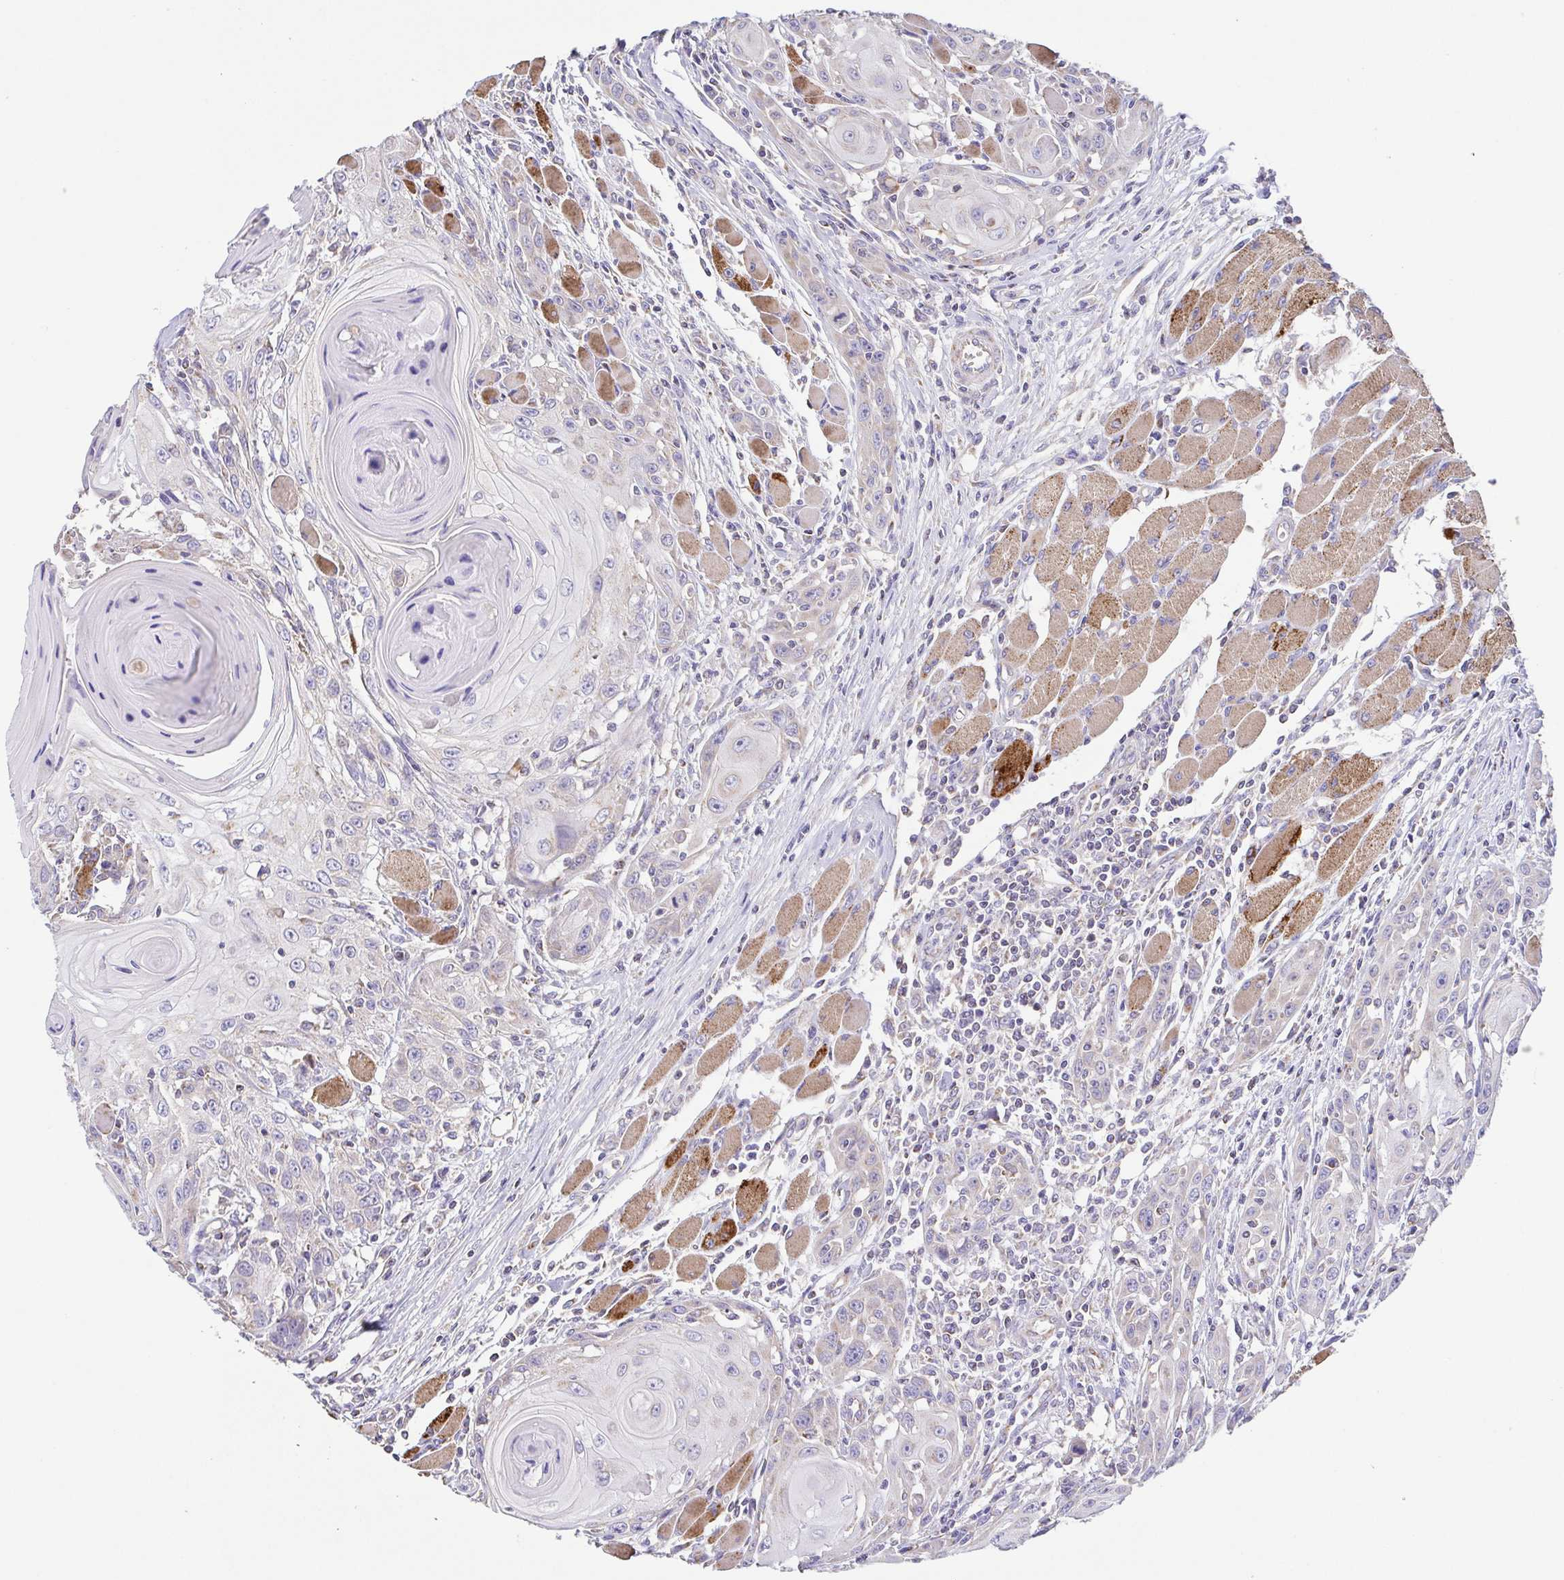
{"staining": {"intensity": "negative", "quantity": "none", "location": "none"}, "tissue": "head and neck cancer", "cell_type": "Tumor cells", "image_type": "cancer", "snomed": [{"axis": "morphology", "description": "Squamous cell carcinoma, NOS"}, {"axis": "topography", "description": "Head-Neck"}], "caption": "The photomicrograph demonstrates no significant staining in tumor cells of head and neck squamous cell carcinoma.", "gene": "GINM1", "patient": {"sex": "female", "age": 80}}